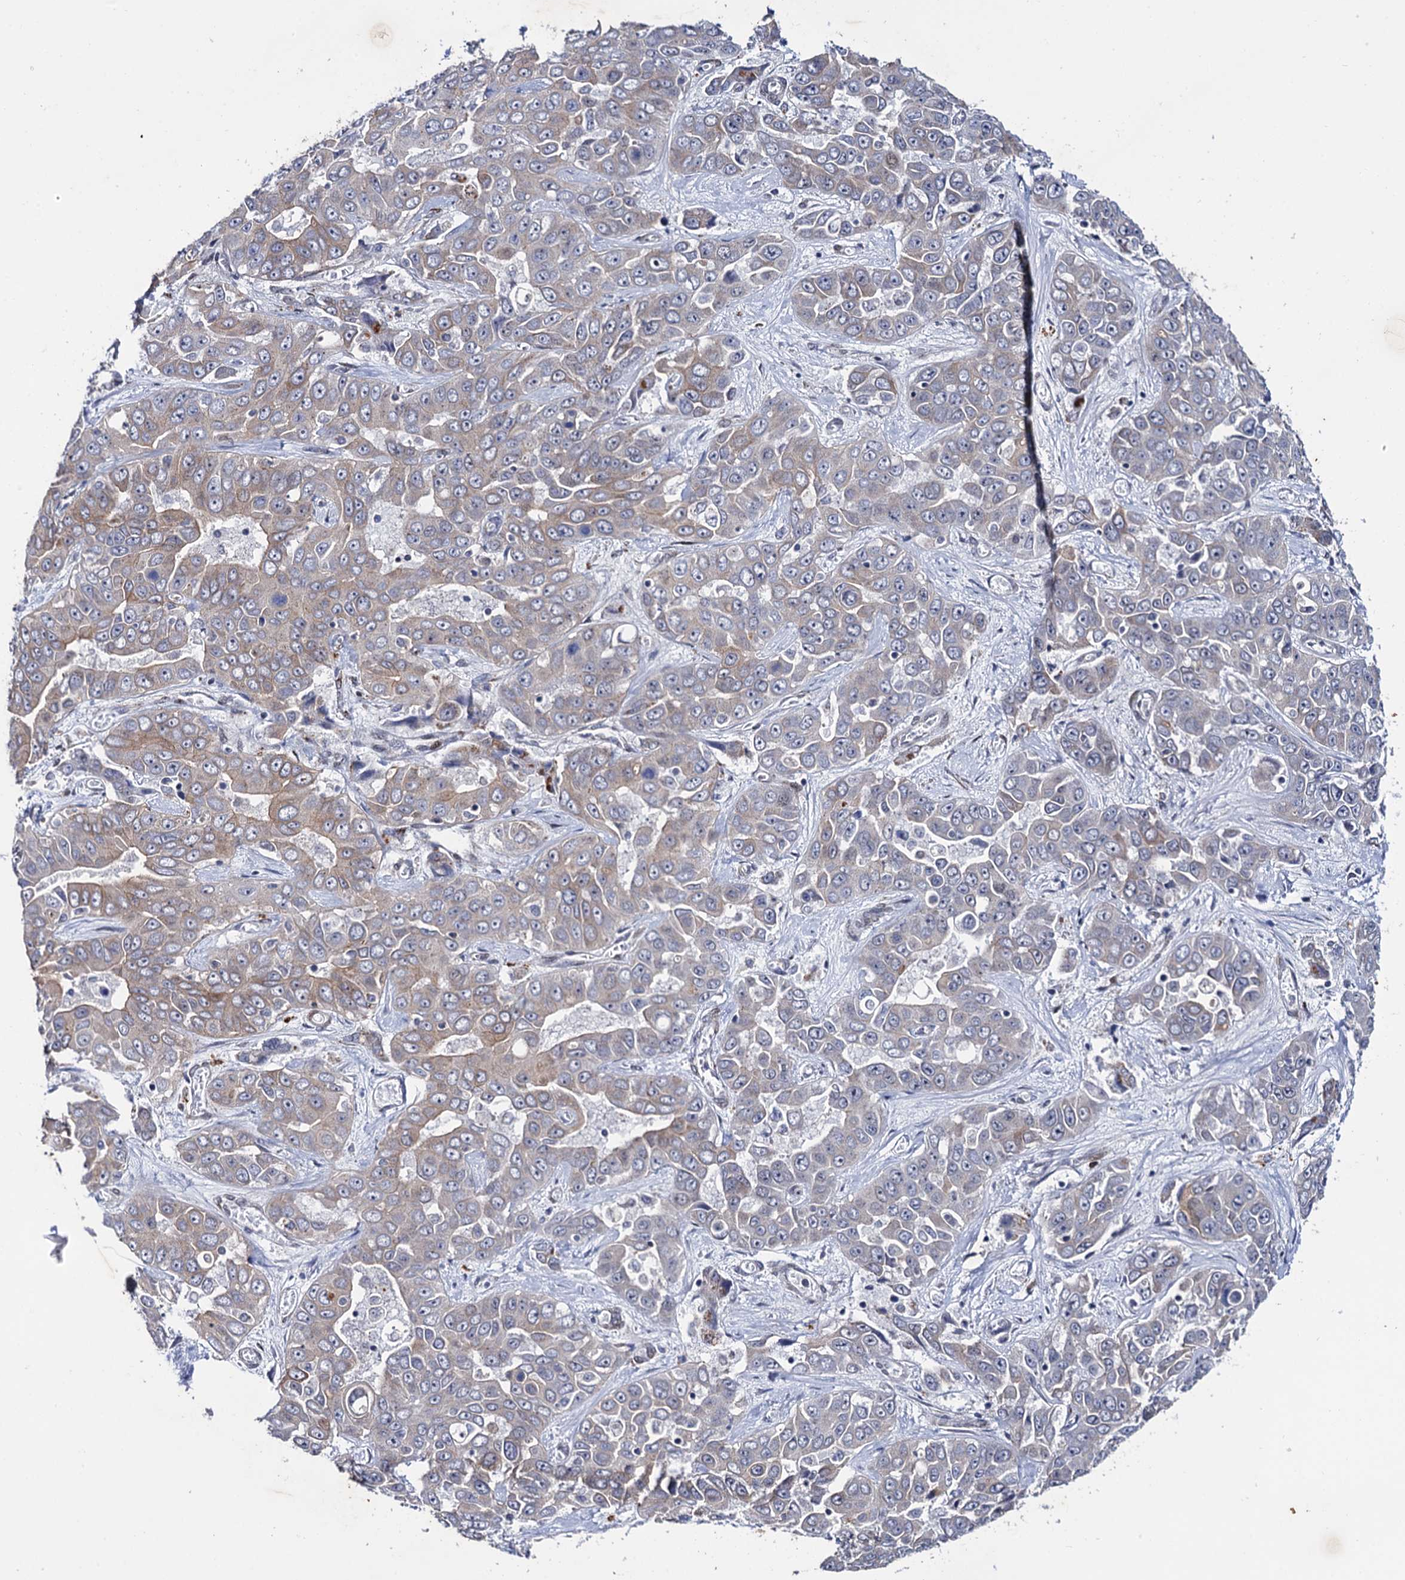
{"staining": {"intensity": "weak", "quantity": "<25%", "location": "cytoplasmic/membranous"}, "tissue": "liver cancer", "cell_type": "Tumor cells", "image_type": "cancer", "snomed": [{"axis": "morphology", "description": "Cholangiocarcinoma"}, {"axis": "topography", "description": "Liver"}], "caption": "Tumor cells are negative for protein expression in human liver cancer. (Stains: DAB (3,3'-diaminobenzidine) immunohistochemistry with hematoxylin counter stain, Microscopy: brightfield microscopy at high magnification).", "gene": "THAP2", "patient": {"sex": "female", "age": 52}}